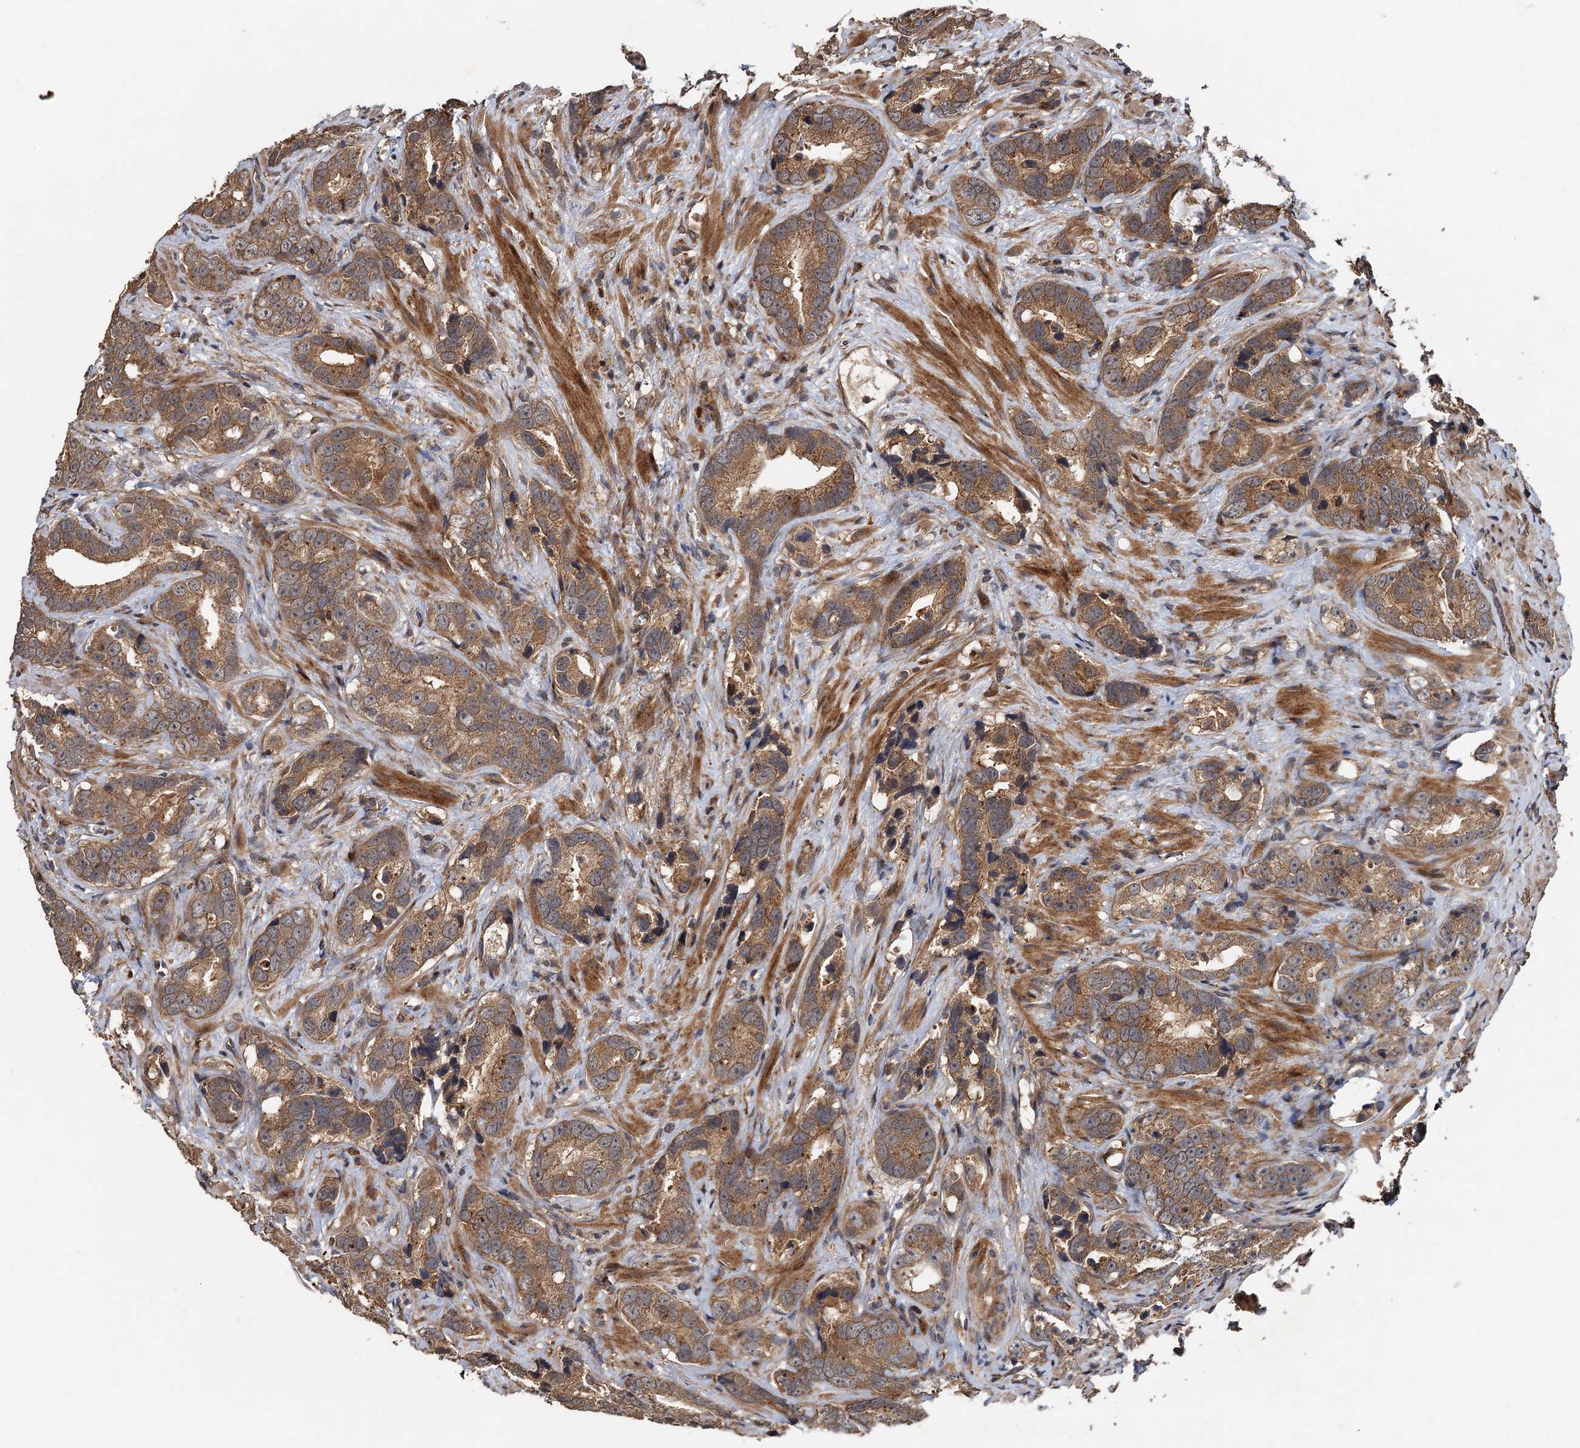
{"staining": {"intensity": "moderate", "quantity": ">75%", "location": "cytoplasmic/membranous"}, "tissue": "prostate cancer", "cell_type": "Tumor cells", "image_type": "cancer", "snomed": [{"axis": "morphology", "description": "Adenocarcinoma, High grade"}, {"axis": "topography", "description": "Prostate"}], "caption": "Prostate high-grade adenocarcinoma stained with a protein marker shows moderate staining in tumor cells.", "gene": "TMEM39B", "patient": {"sex": "male", "age": 62}}